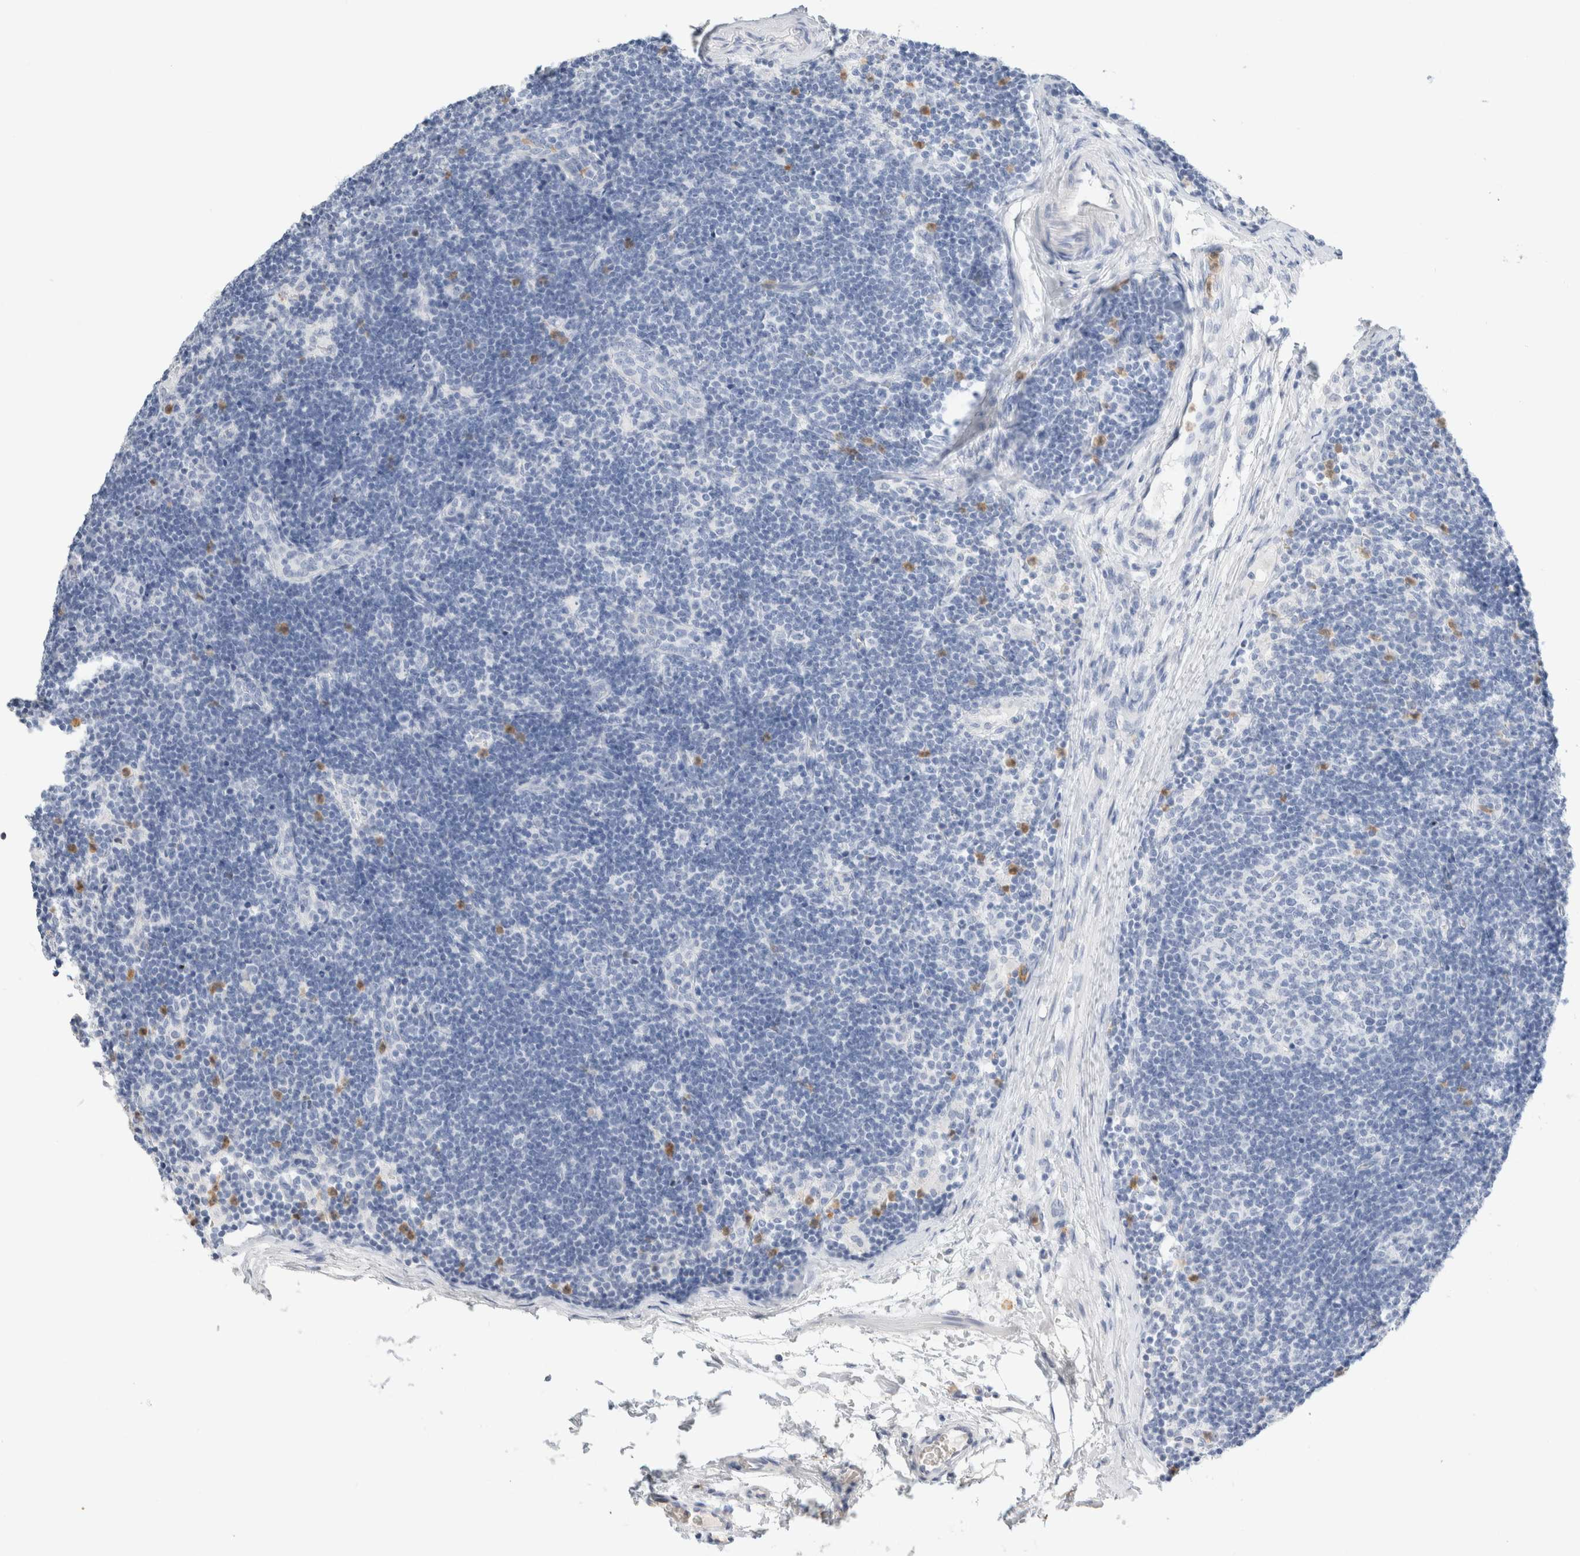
{"staining": {"intensity": "negative", "quantity": "none", "location": "none"}, "tissue": "lymph node", "cell_type": "Germinal center cells", "image_type": "normal", "snomed": [{"axis": "morphology", "description": "Normal tissue, NOS"}, {"axis": "topography", "description": "Lymph node"}], "caption": "DAB (3,3'-diaminobenzidine) immunohistochemical staining of normal human lymph node demonstrates no significant staining in germinal center cells. (DAB (3,3'-diaminobenzidine) immunohistochemistry (IHC) visualized using brightfield microscopy, high magnification).", "gene": "ARG1", "patient": {"sex": "female", "age": 22}}